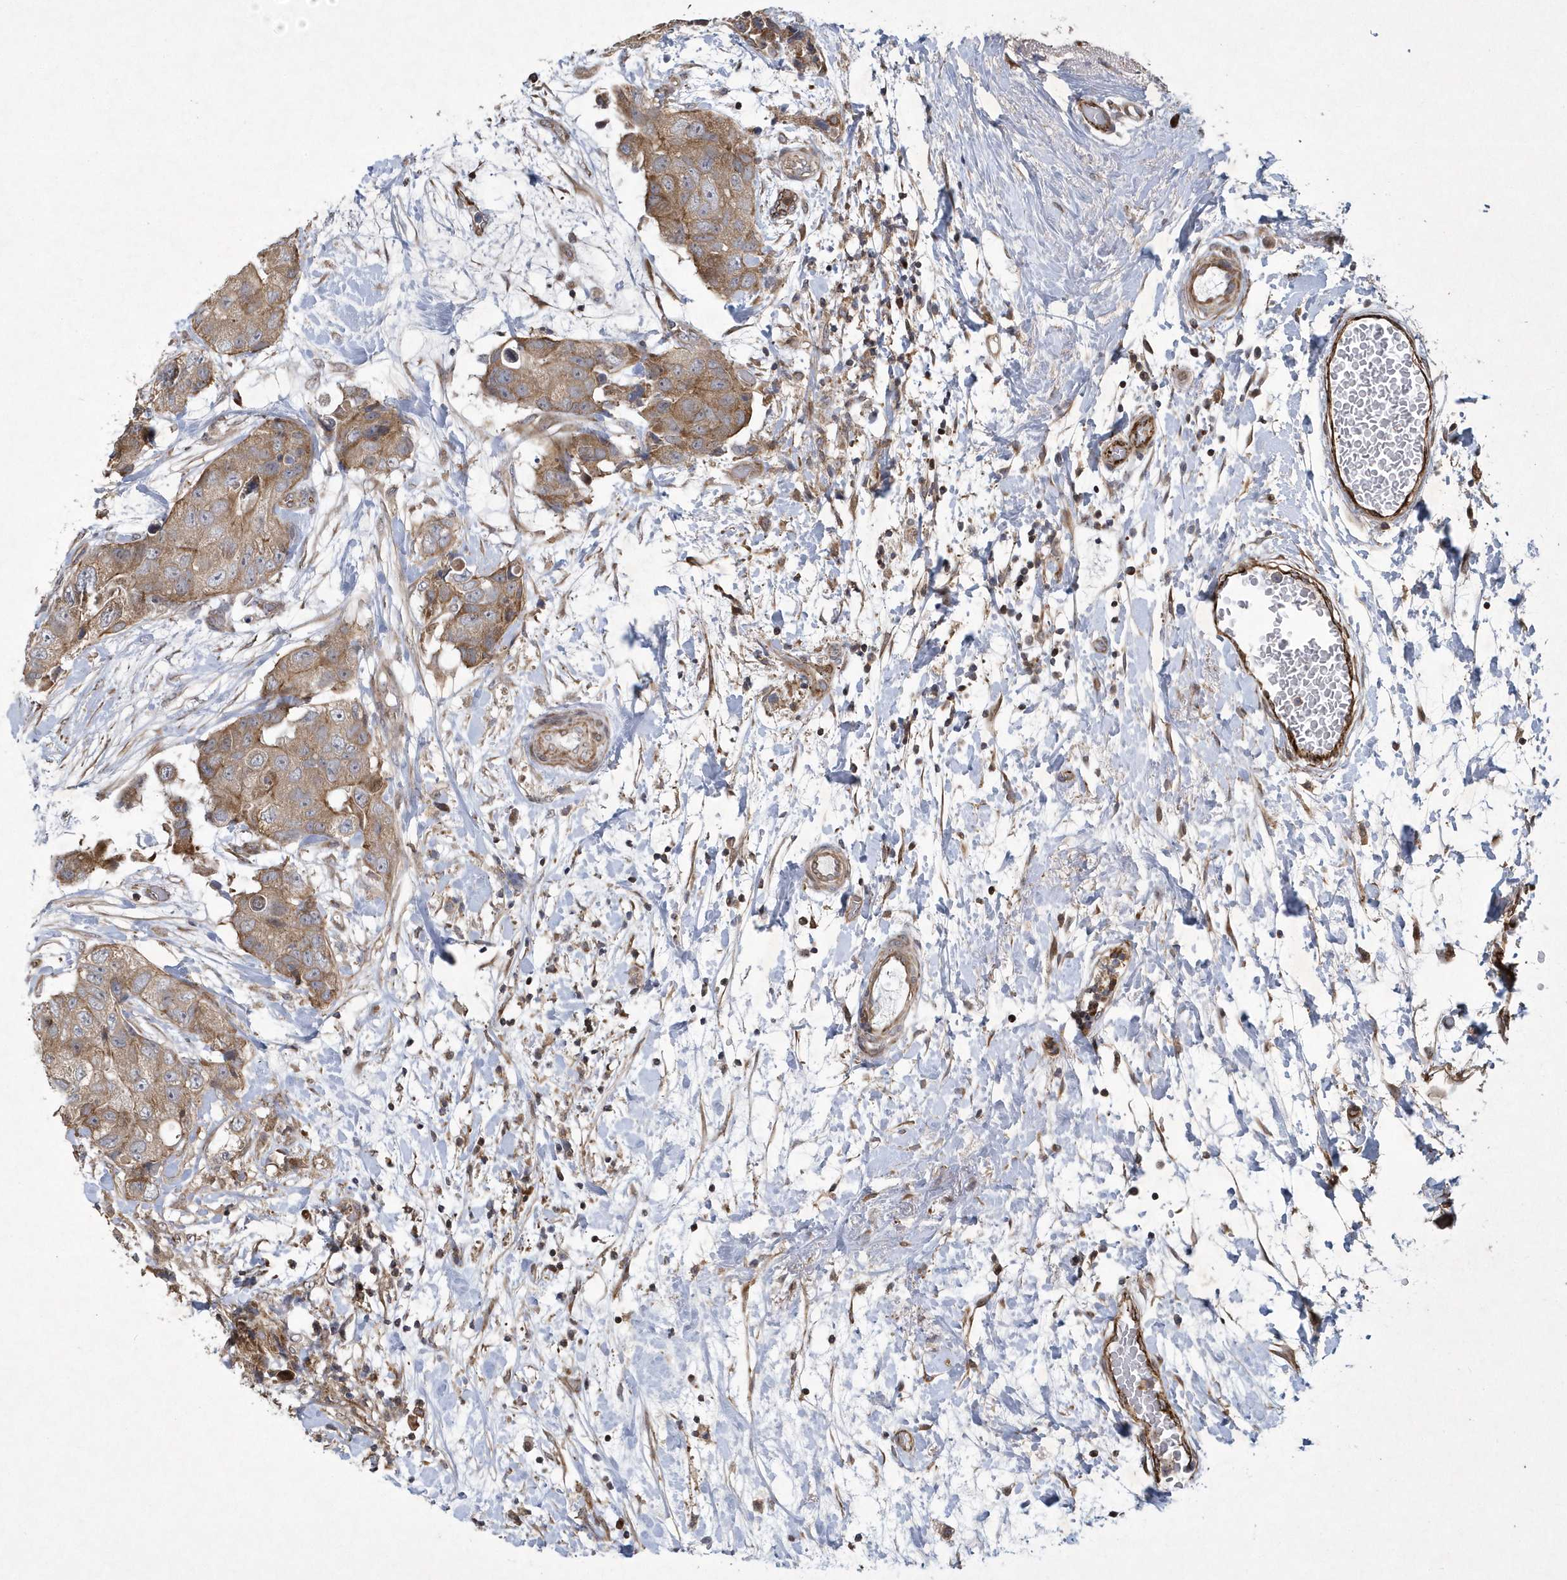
{"staining": {"intensity": "moderate", "quantity": ">75%", "location": "cytoplasmic/membranous"}, "tissue": "breast cancer", "cell_type": "Tumor cells", "image_type": "cancer", "snomed": [{"axis": "morphology", "description": "Duct carcinoma"}, {"axis": "topography", "description": "Breast"}], "caption": "An IHC micrograph of neoplastic tissue is shown. Protein staining in brown shows moderate cytoplasmic/membranous positivity in breast cancer within tumor cells.", "gene": "N4BP2", "patient": {"sex": "female", "age": 62}}